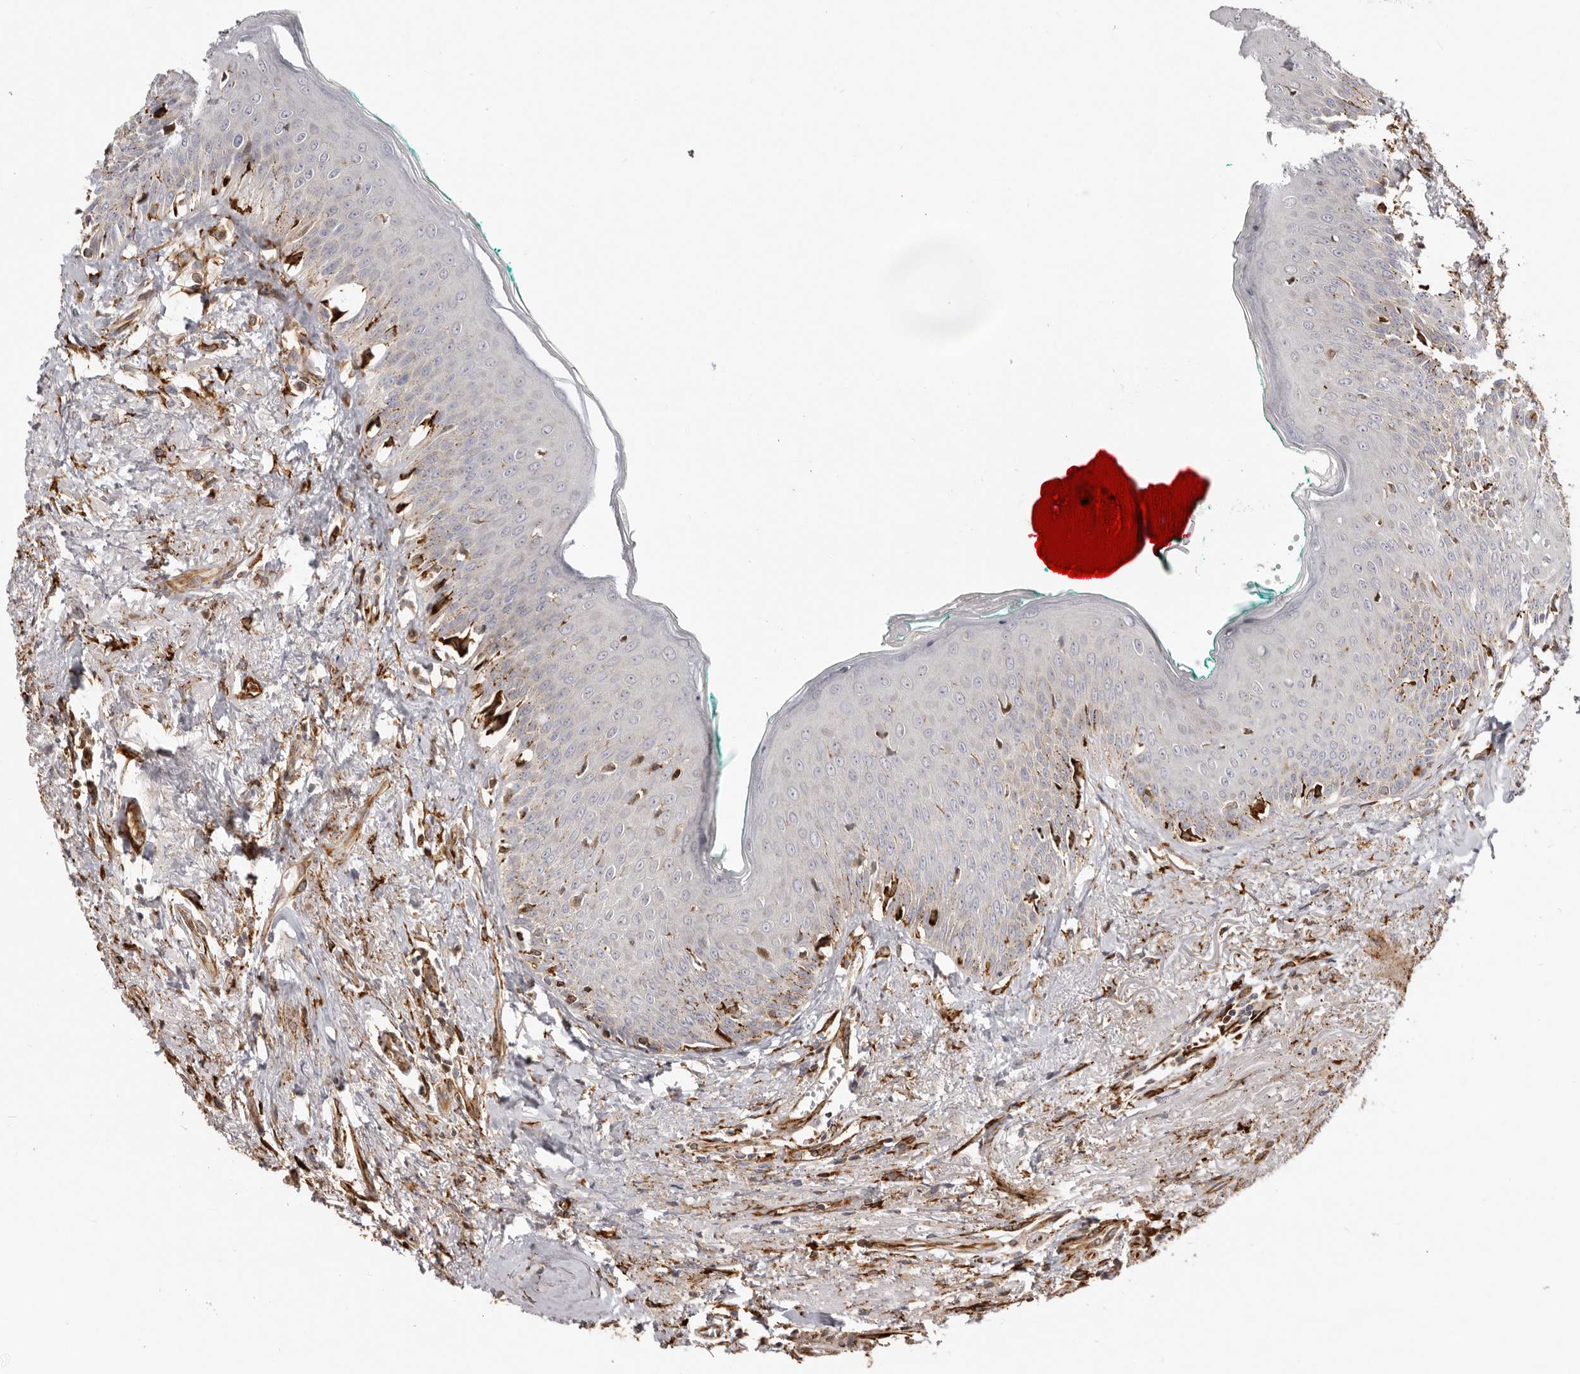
{"staining": {"intensity": "negative", "quantity": "none", "location": "none"}, "tissue": "oral mucosa", "cell_type": "Squamous epithelial cells", "image_type": "normal", "snomed": [{"axis": "morphology", "description": "Normal tissue, NOS"}, {"axis": "topography", "description": "Oral tissue"}], "caption": "This is an IHC micrograph of benign oral mucosa. There is no positivity in squamous epithelial cells.", "gene": "WDTC1", "patient": {"sex": "female", "age": 70}}